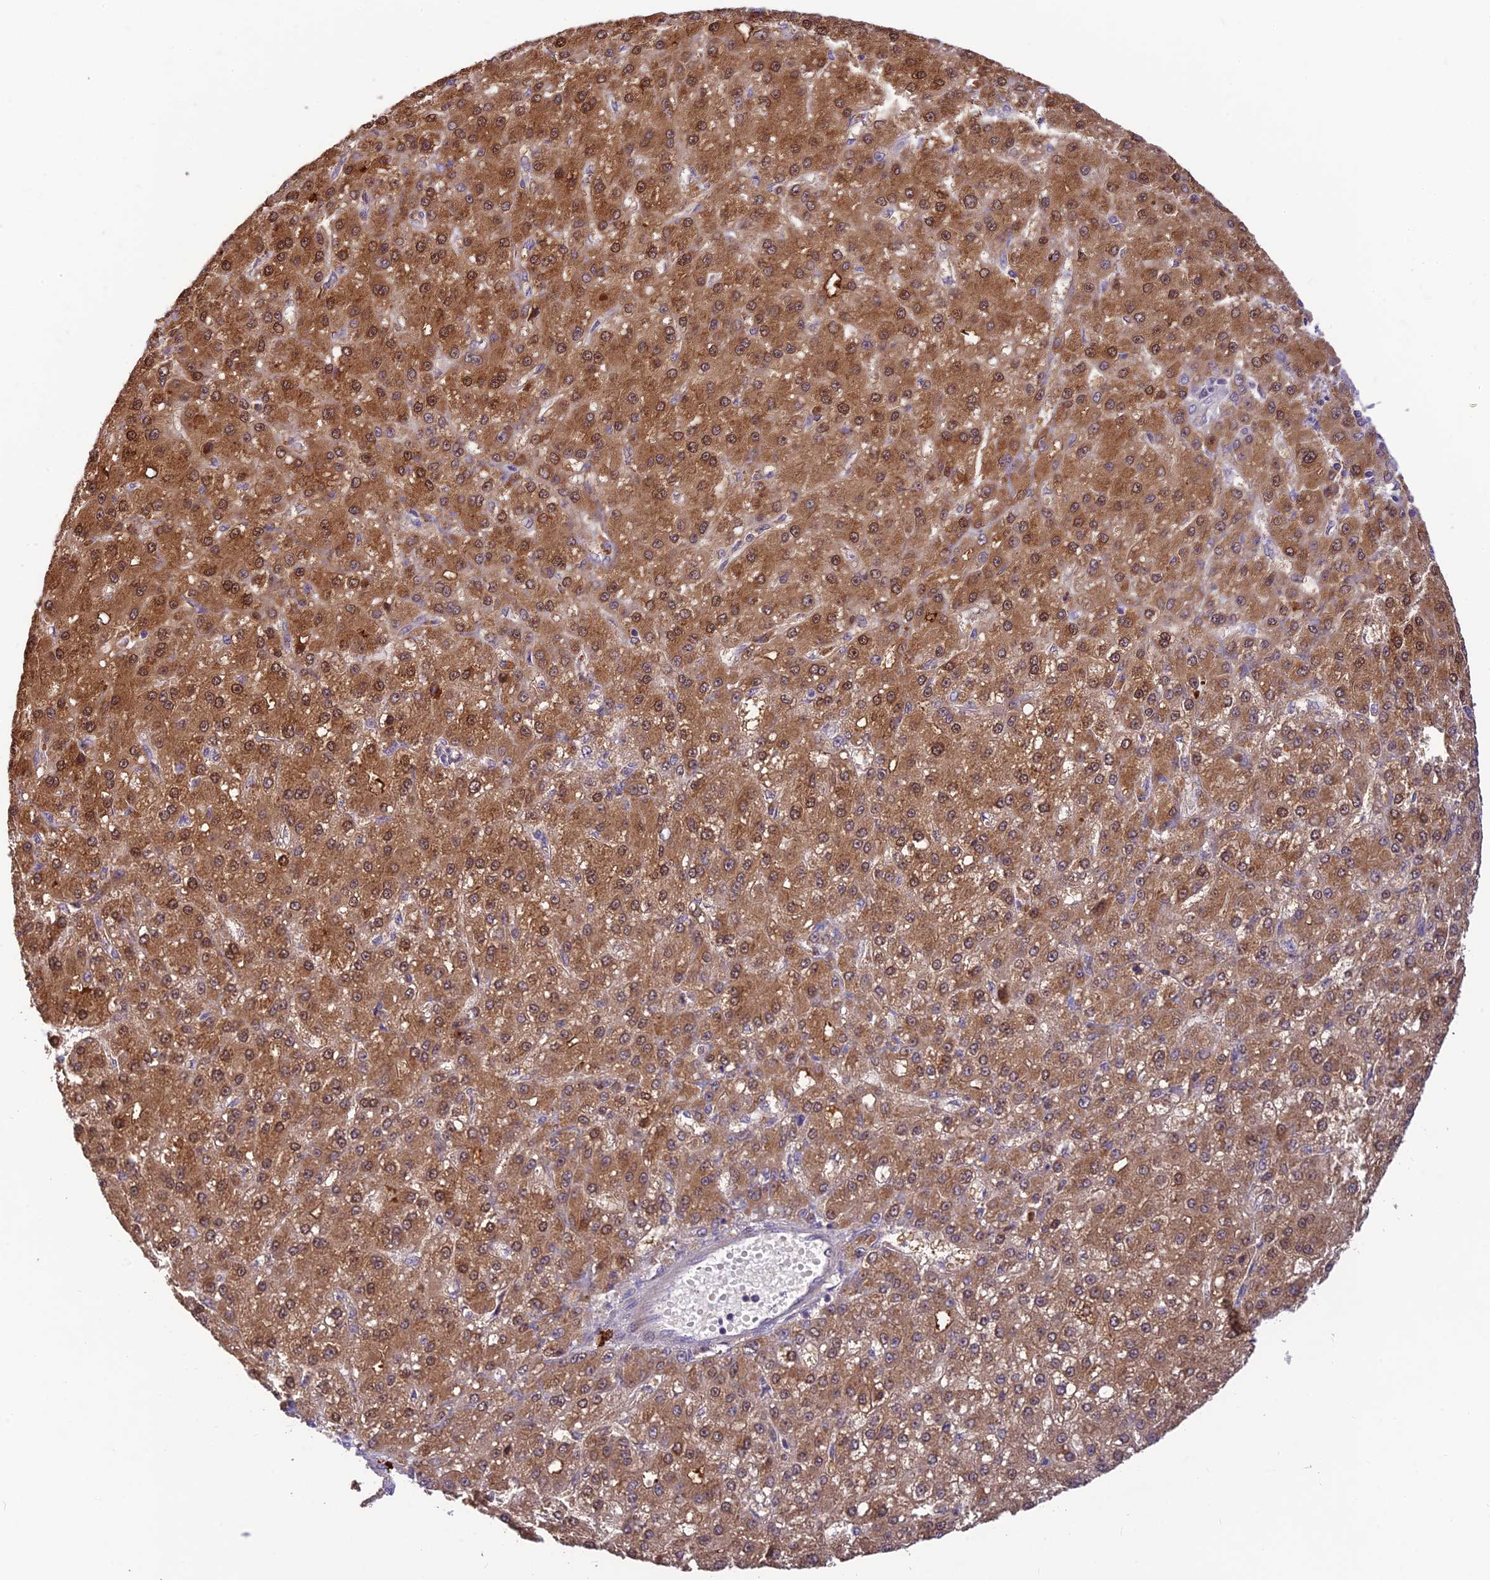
{"staining": {"intensity": "moderate", "quantity": ">75%", "location": "cytoplasmic/membranous,nuclear"}, "tissue": "liver cancer", "cell_type": "Tumor cells", "image_type": "cancer", "snomed": [{"axis": "morphology", "description": "Carcinoma, Hepatocellular, NOS"}, {"axis": "topography", "description": "Liver"}], "caption": "A histopathology image of liver hepatocellular carcinoma stained for a protein displays moderate cytoplasmic/membranous and nuclear brown staining in tumor cells.", "gene": "ASPDH", "patient": {"sex": "male", "age": 67}}